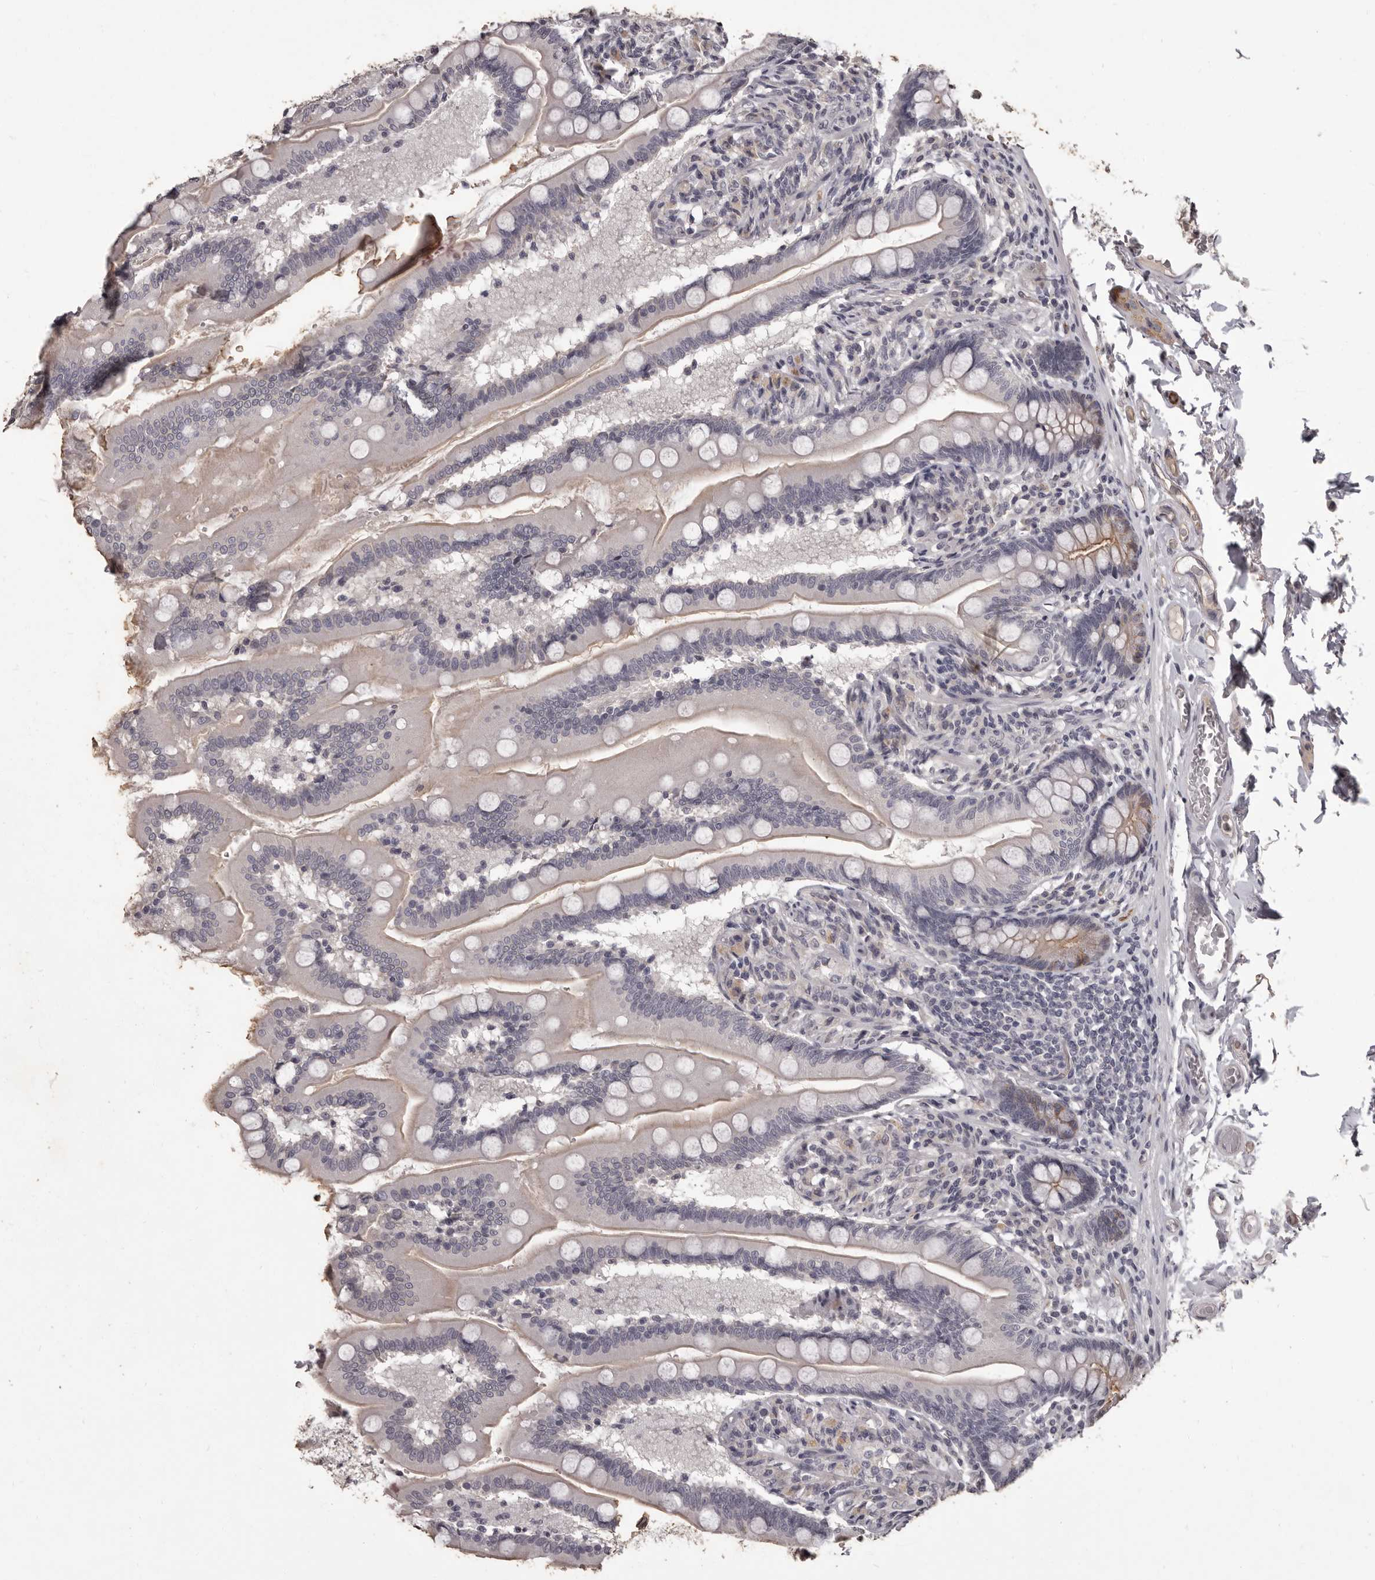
{"staining": {"intensity": "weak", "quantity": "<25%", "location": "cytoplasmic/membranous"}, "tissue": "small intestine", "cell_type": "Glandular cells", "image_type": "normal", "snomed": [{"axis": "morphology", "description": "Normal tissue, NOS"}, {"axis": "topography", "description": "Small intestine"}], "caption": "Immunohistochemistry of unremarkable small intestine displays no staining in glandular cells. (DAB IHC with hematoxylin counter stain).", "gene": "GPR78", "patient": {"sex": "female", "age": 64}}